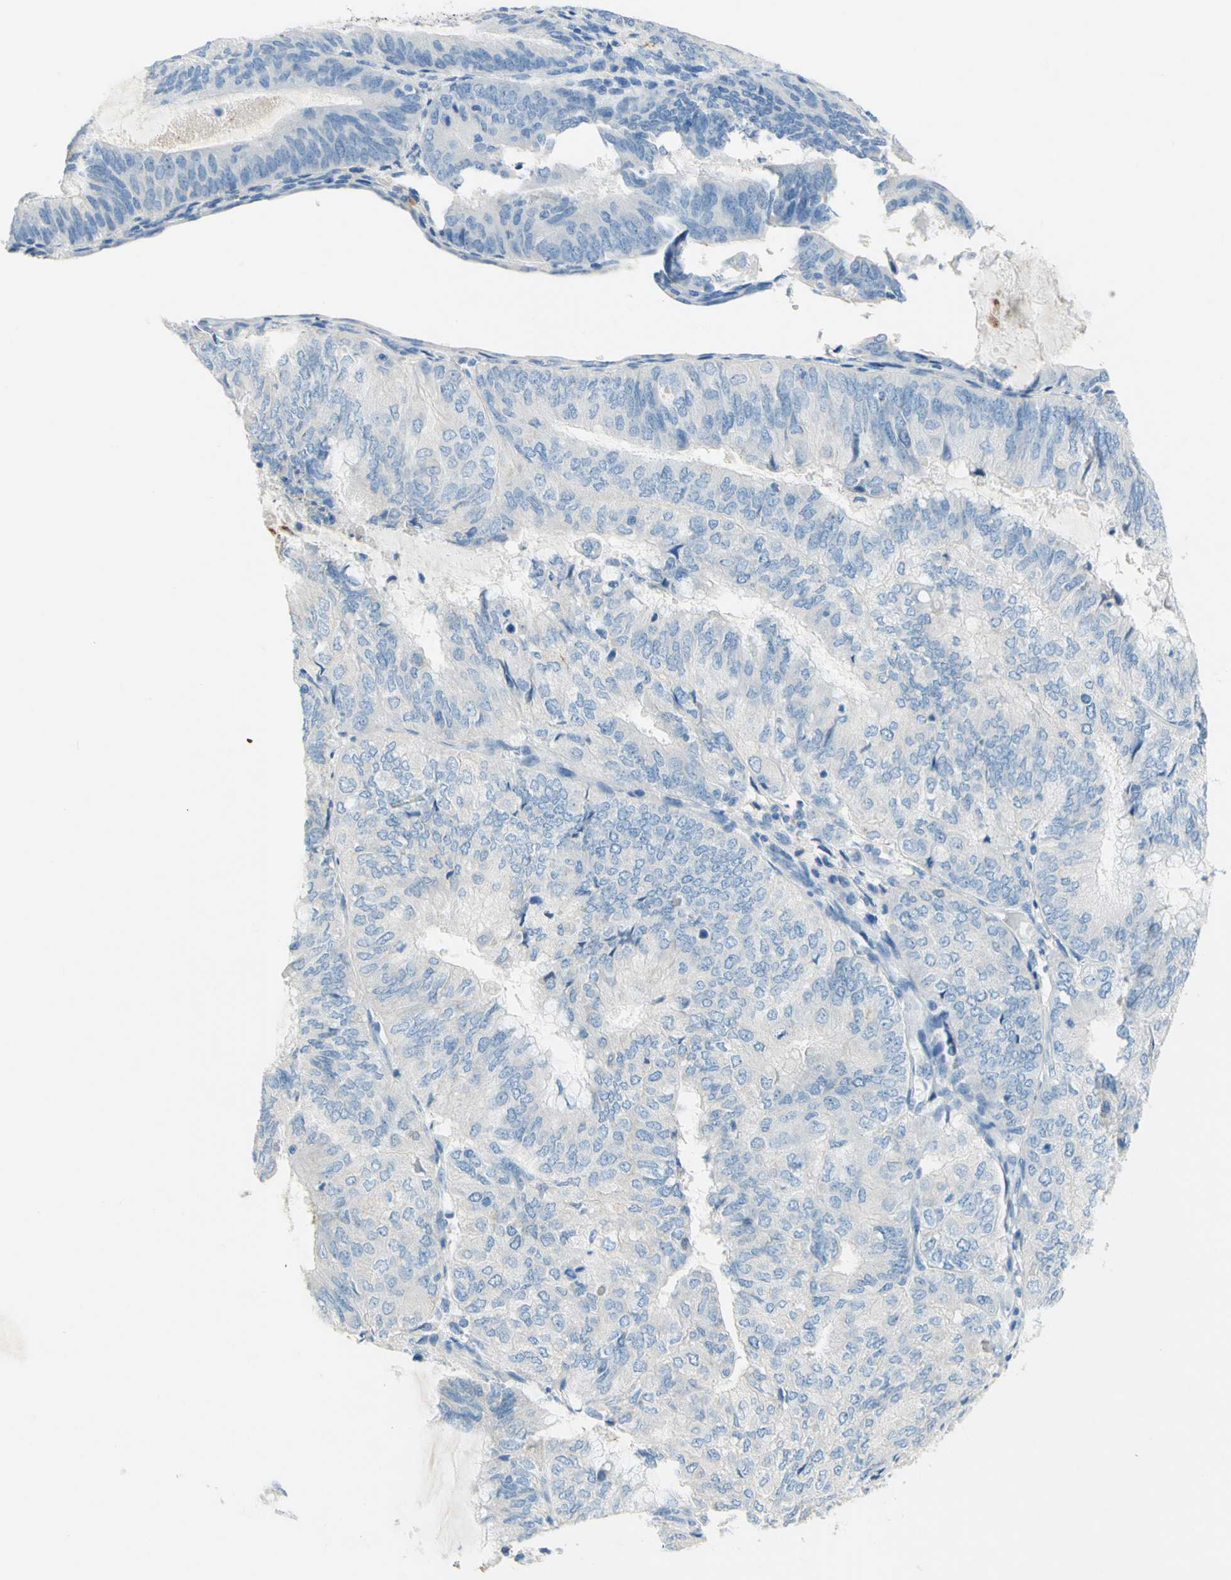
{"staining": {"intensity": "negative", "quantity": "none", "location": "none"}, "tissue": "endometrial cancer", "cell_type": "Tumor cells", "image_type": "cancer", "snomed": [{"axis": "morphology", "description": "Adenocarcinoma, NOS"}, {"axis": "topography", "description": "Endometrium"}], "caption": "IHC of human endometrial cancer reveals no positivity in tumor cells.", "gene": "POLR2J3", "patient": {"sex": "female", "age": 81}}